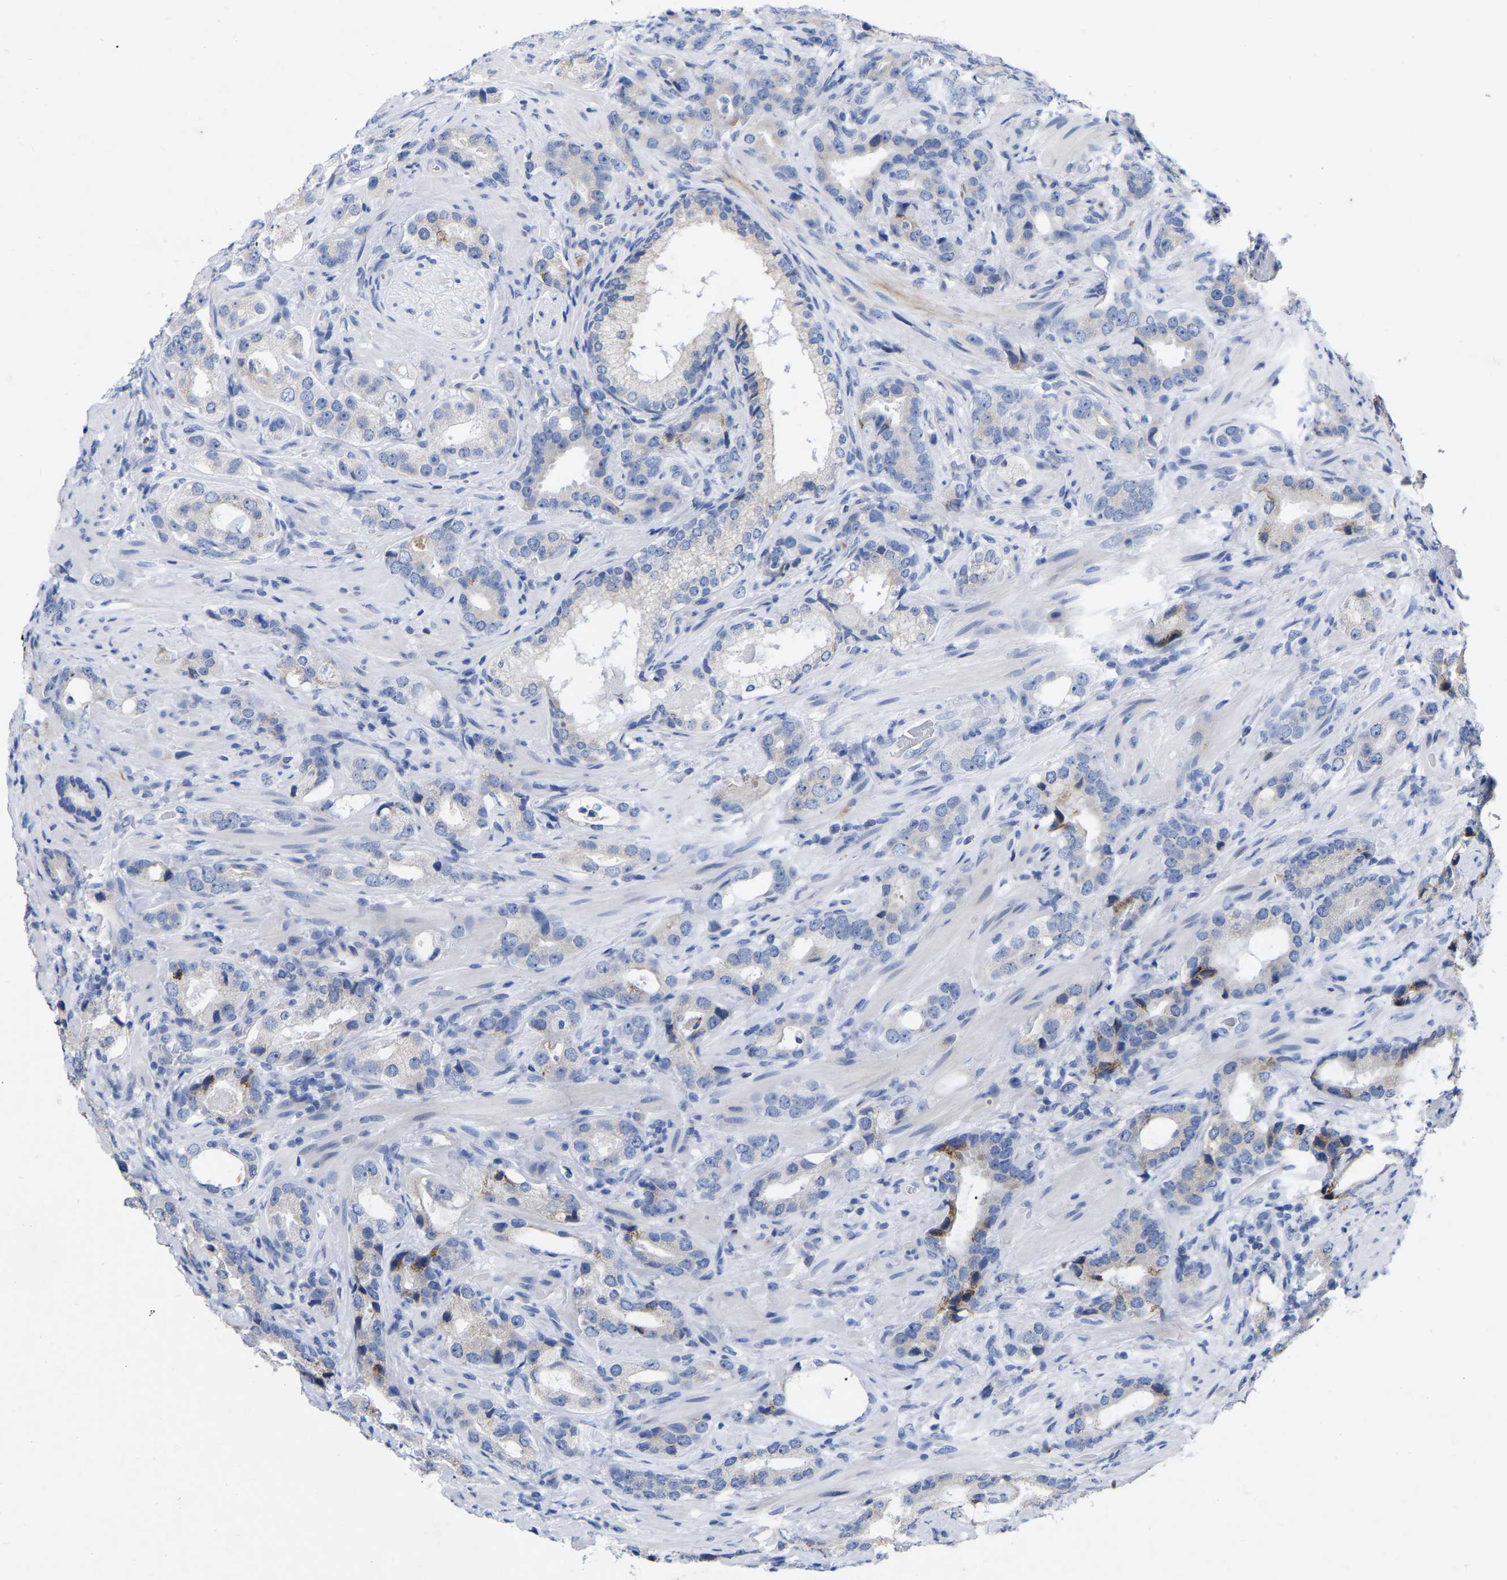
{"staining": {"intensity": "negative", "quantity": "none", "location": "none"}, "tissue": "prostate cancer", "cell_type": "Tumor cells", "image_type": "cancer", "snomed": [{"axis": "morphology", "description": "Adenocarcinoma, High grade"}, {"axis": "topography", "description": "Prostate"}], "caption": "Immunohistochemical staining of prostate cancer displays no significant staining in tumor cells.", "gene": "STRIP2", "patient": {"sex": "male", "age": 63}}